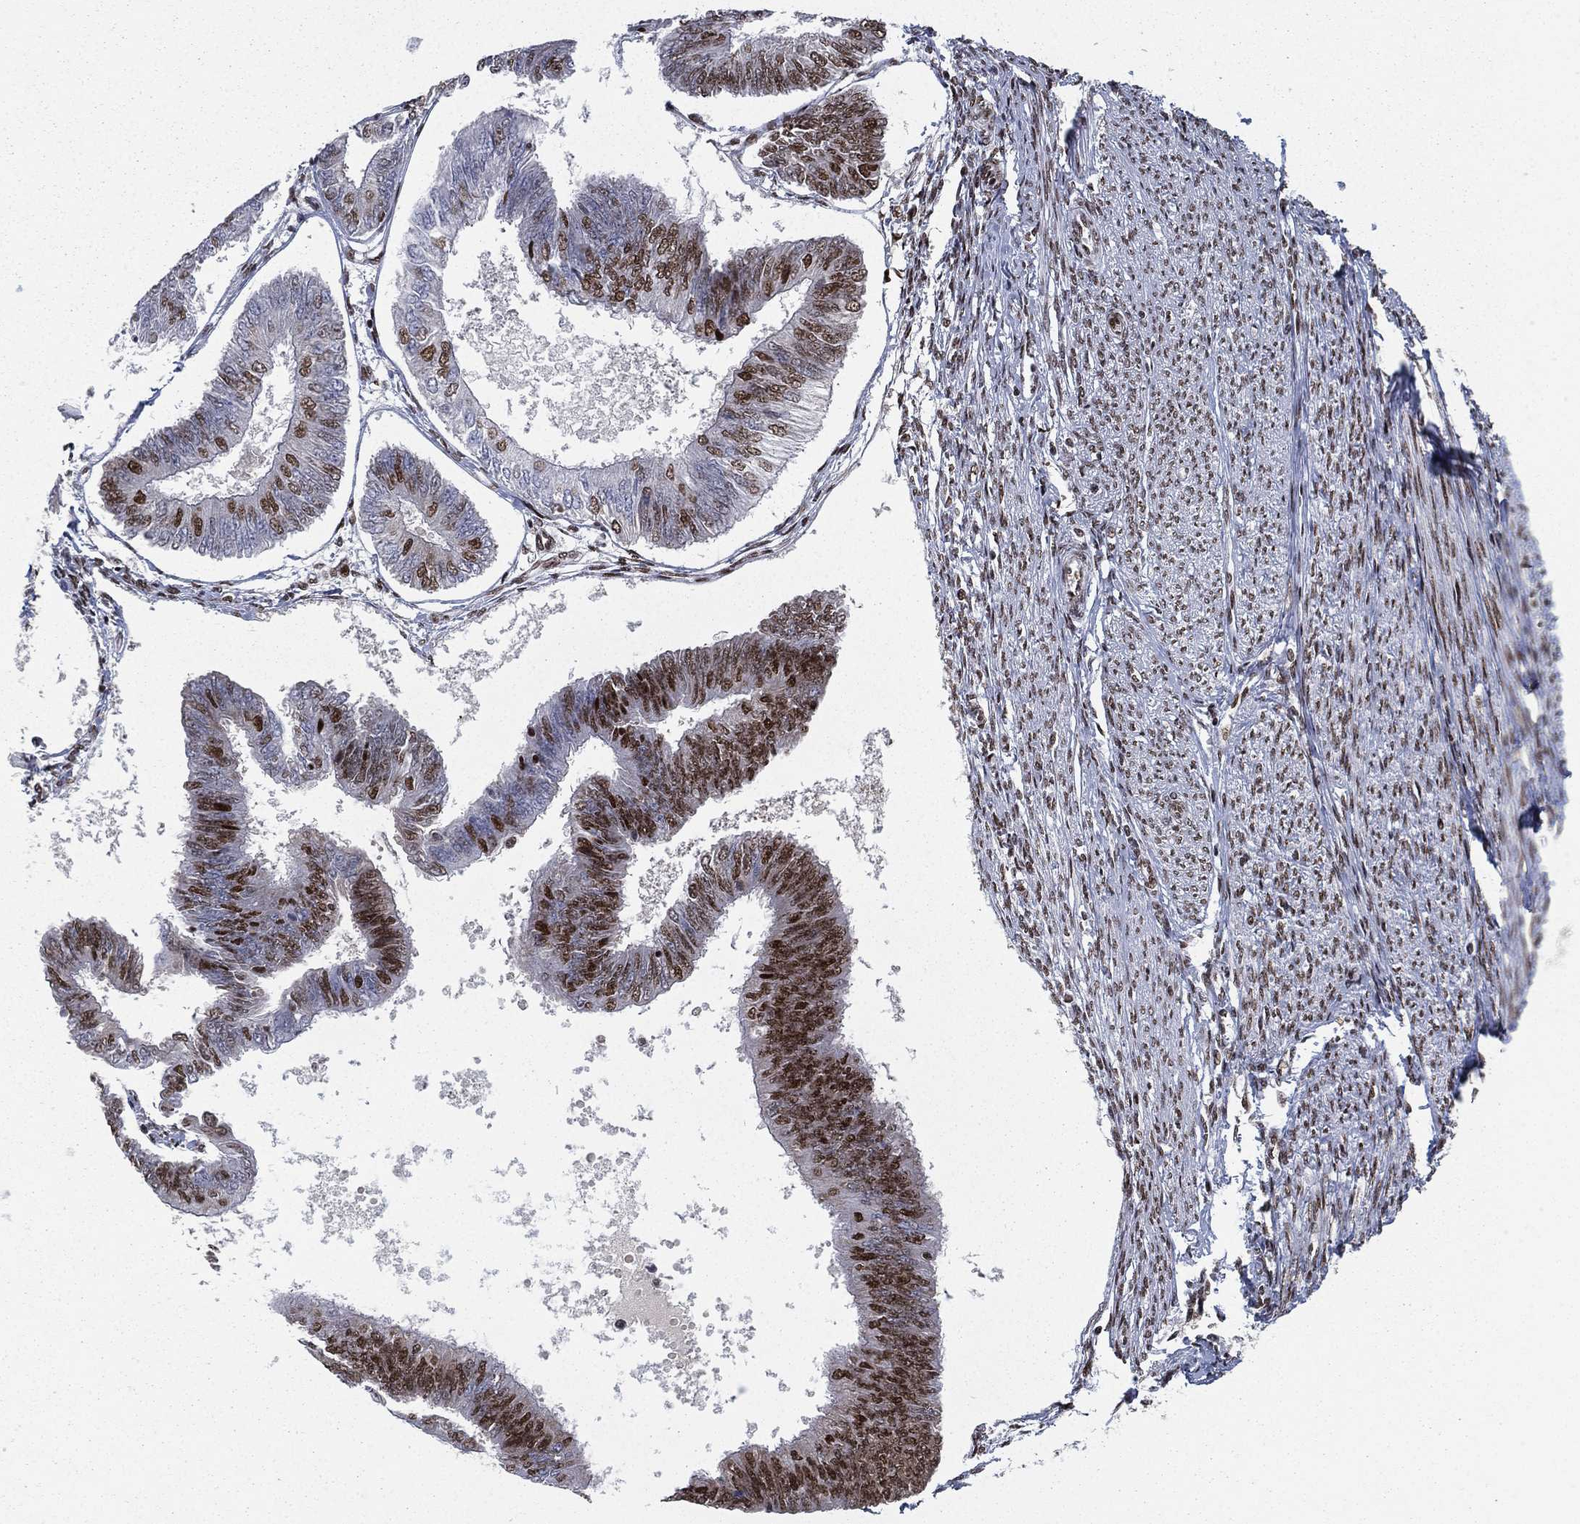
{"staining": {"intensity": "strong", "quantity": "25%-75%", "location": "nuclear"}, "tissue": "endometrial cancer", "cell_type": "Tumor cells", "image_type": "cancer", "snomed": [{"axis": "morphology", "description": "Adenocarcinoma, NOS"}, {"axis": "topography", "description": "Endometrium"}], "caption": "Immunohistochemistry photomicrograph of human endometrial adenocarcinoma stained for a protein (brown), which exhibits high levels of strong nuclear positivity in approximately 25%-75% of tumor cells.", "gene": "RTF1", "patient": {"sex": "female", "age": 58}}